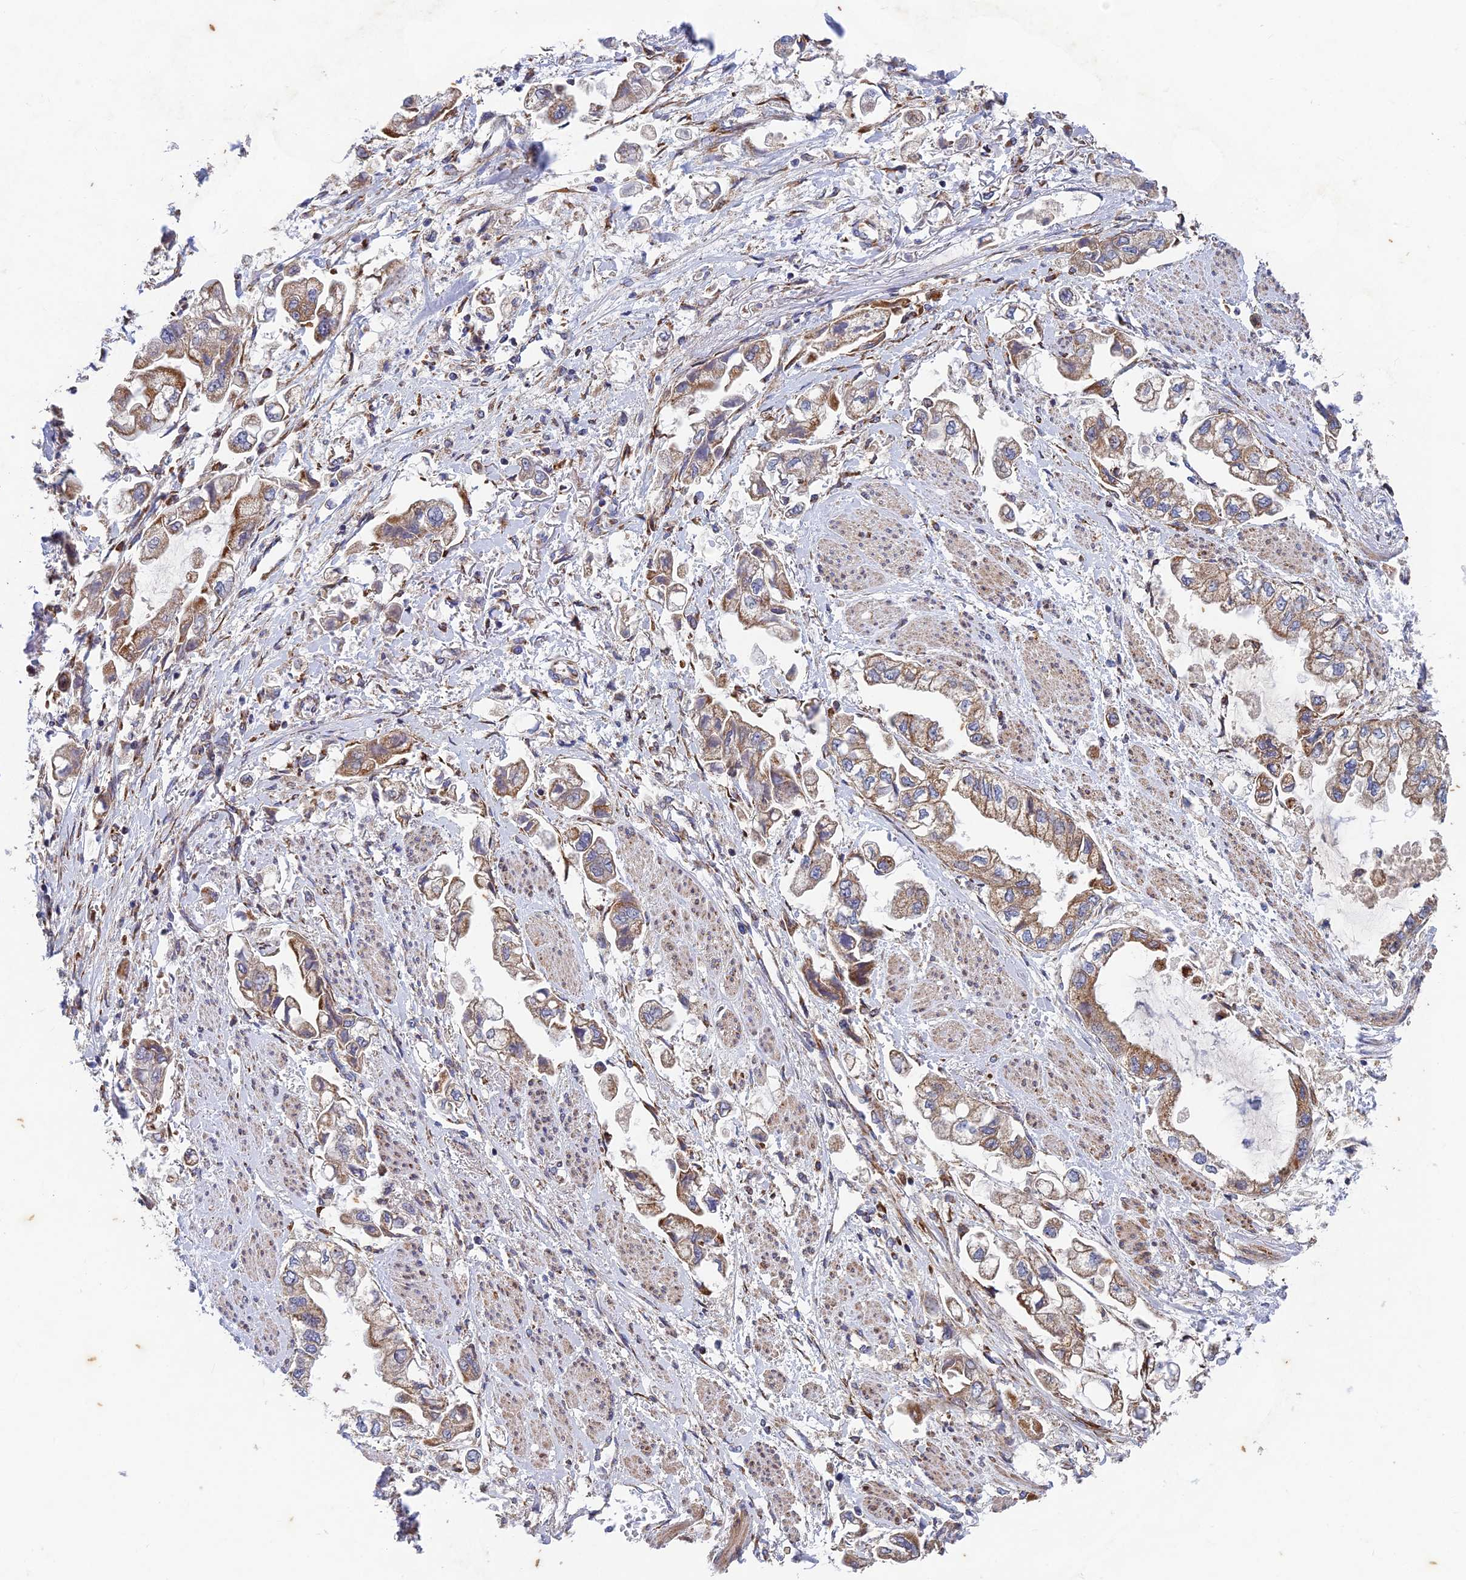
{"staining": {"intensity": "moderate", "quantity": ">75%", "location": "cytoplasmic/membranous"}, "tissue": "stomach cancer", "cell_type": "Tumor cells", "image_type": "cancer", "snomed": [{"axis": "morphology", "description": "Adenocarcinoma, NOS"}, {"axis": "topography", "description": "Stomach"}], "caption": "There is medium levels of moderate cytoplasmic/membranous staining in tumor cells of stomach adenocarcinoma, as demonstrated by immunohistochemical staining (brown color).", "gene": "AP4S1", "patient": {"sex": "male", "age": 62}}